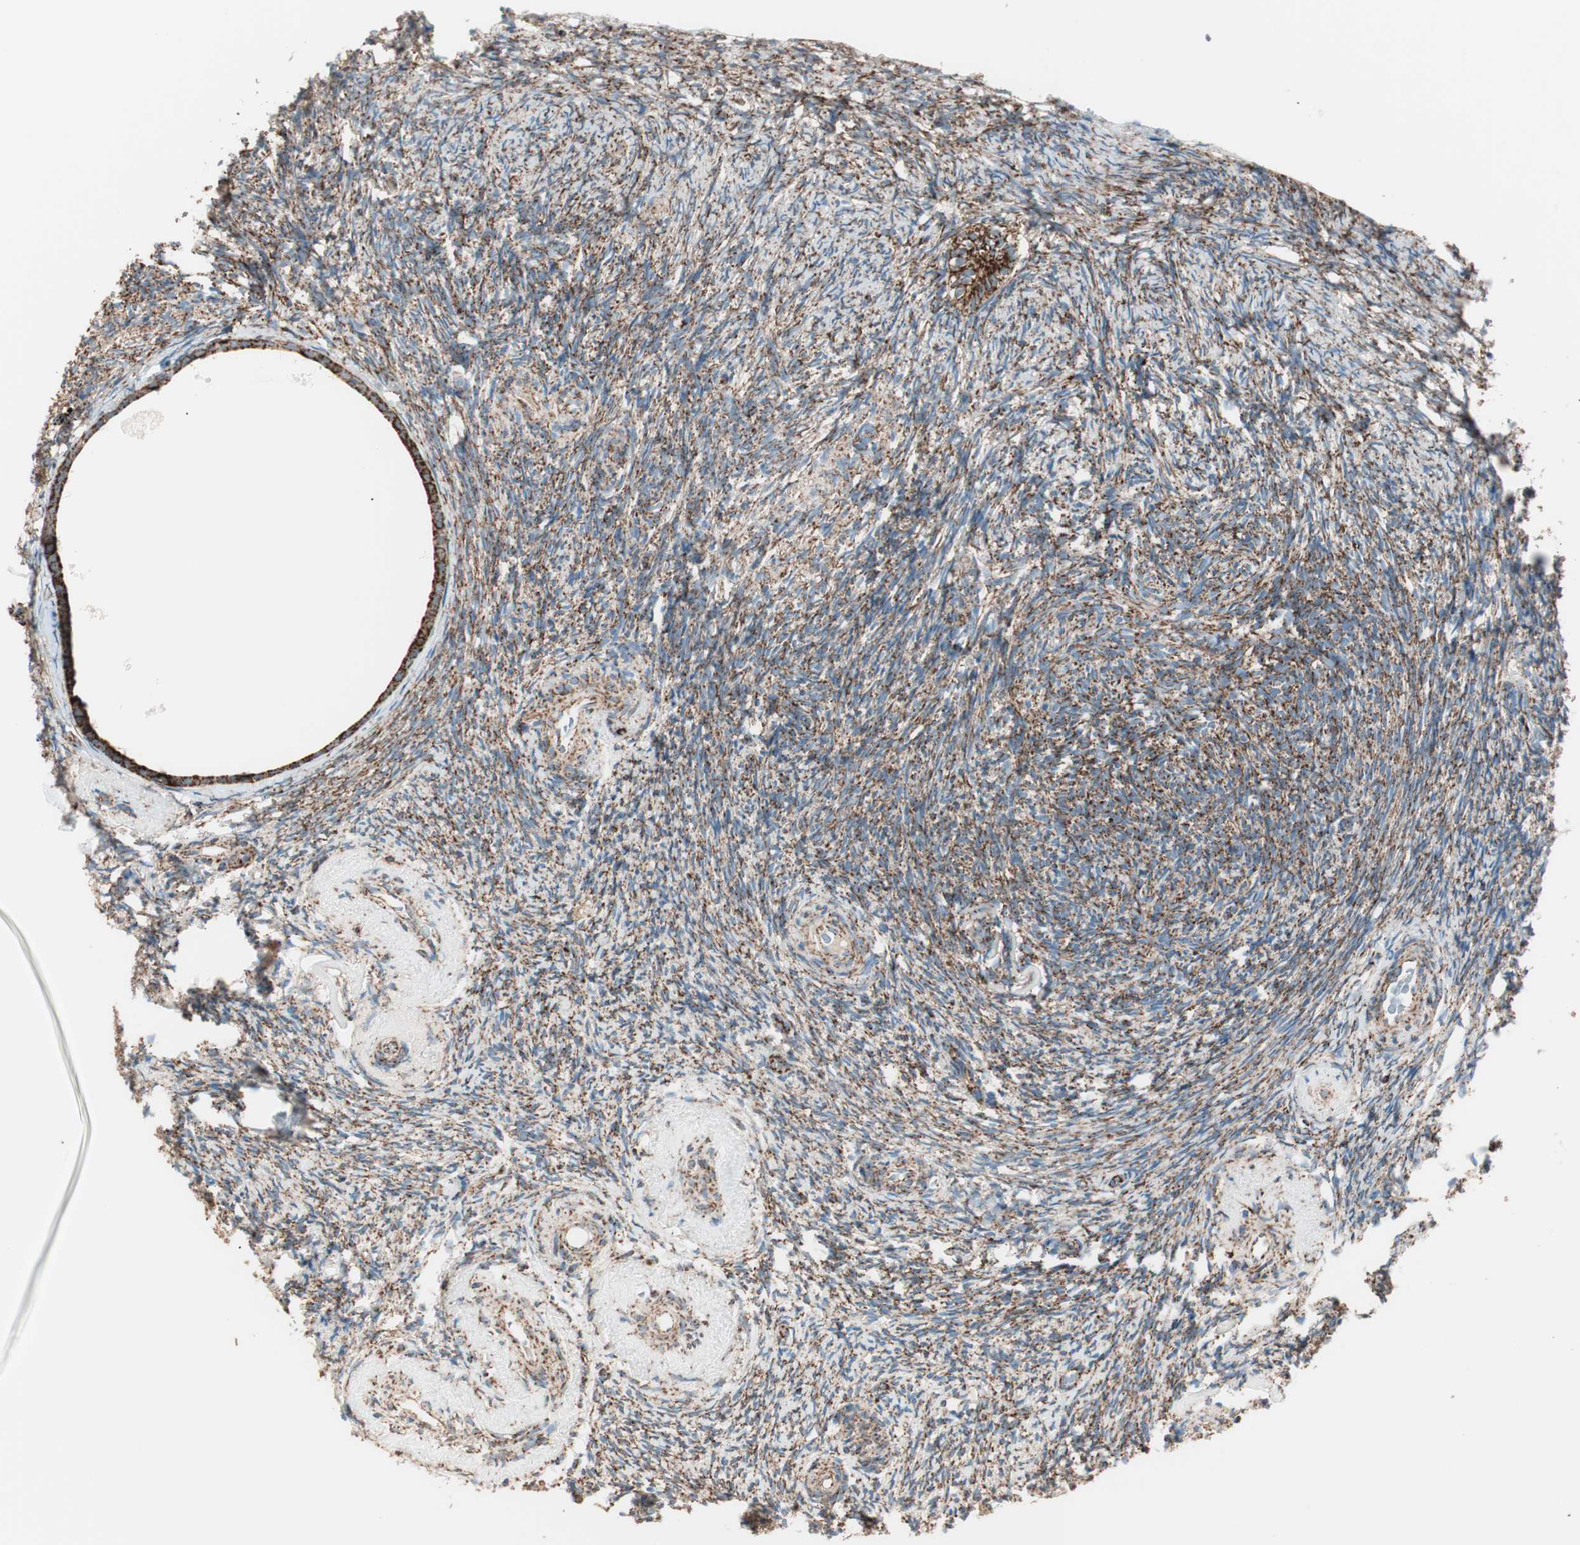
{"staining": {"intensity": "strong", "quantity": "25%-75%", "location": "cytoplasmic/membranous"}, "tissue": "ovary", "cell_type": "Ovarian stroma cells", "image_type": "normal", "snomed": [{"axis": "morphology", "description": "Normal tissue, NOS"}, {"axis": "topography", "description": "Ovary"}], "caption": "Immunohistochemistry (IHC) of benign ovary shows high levels of strong cytoplasmic/membranous positivity in approximately 25%-75% of ovarian stroma cells.", "gene": "TOMM22", "patient": {"sex": "female", "age": 60}}